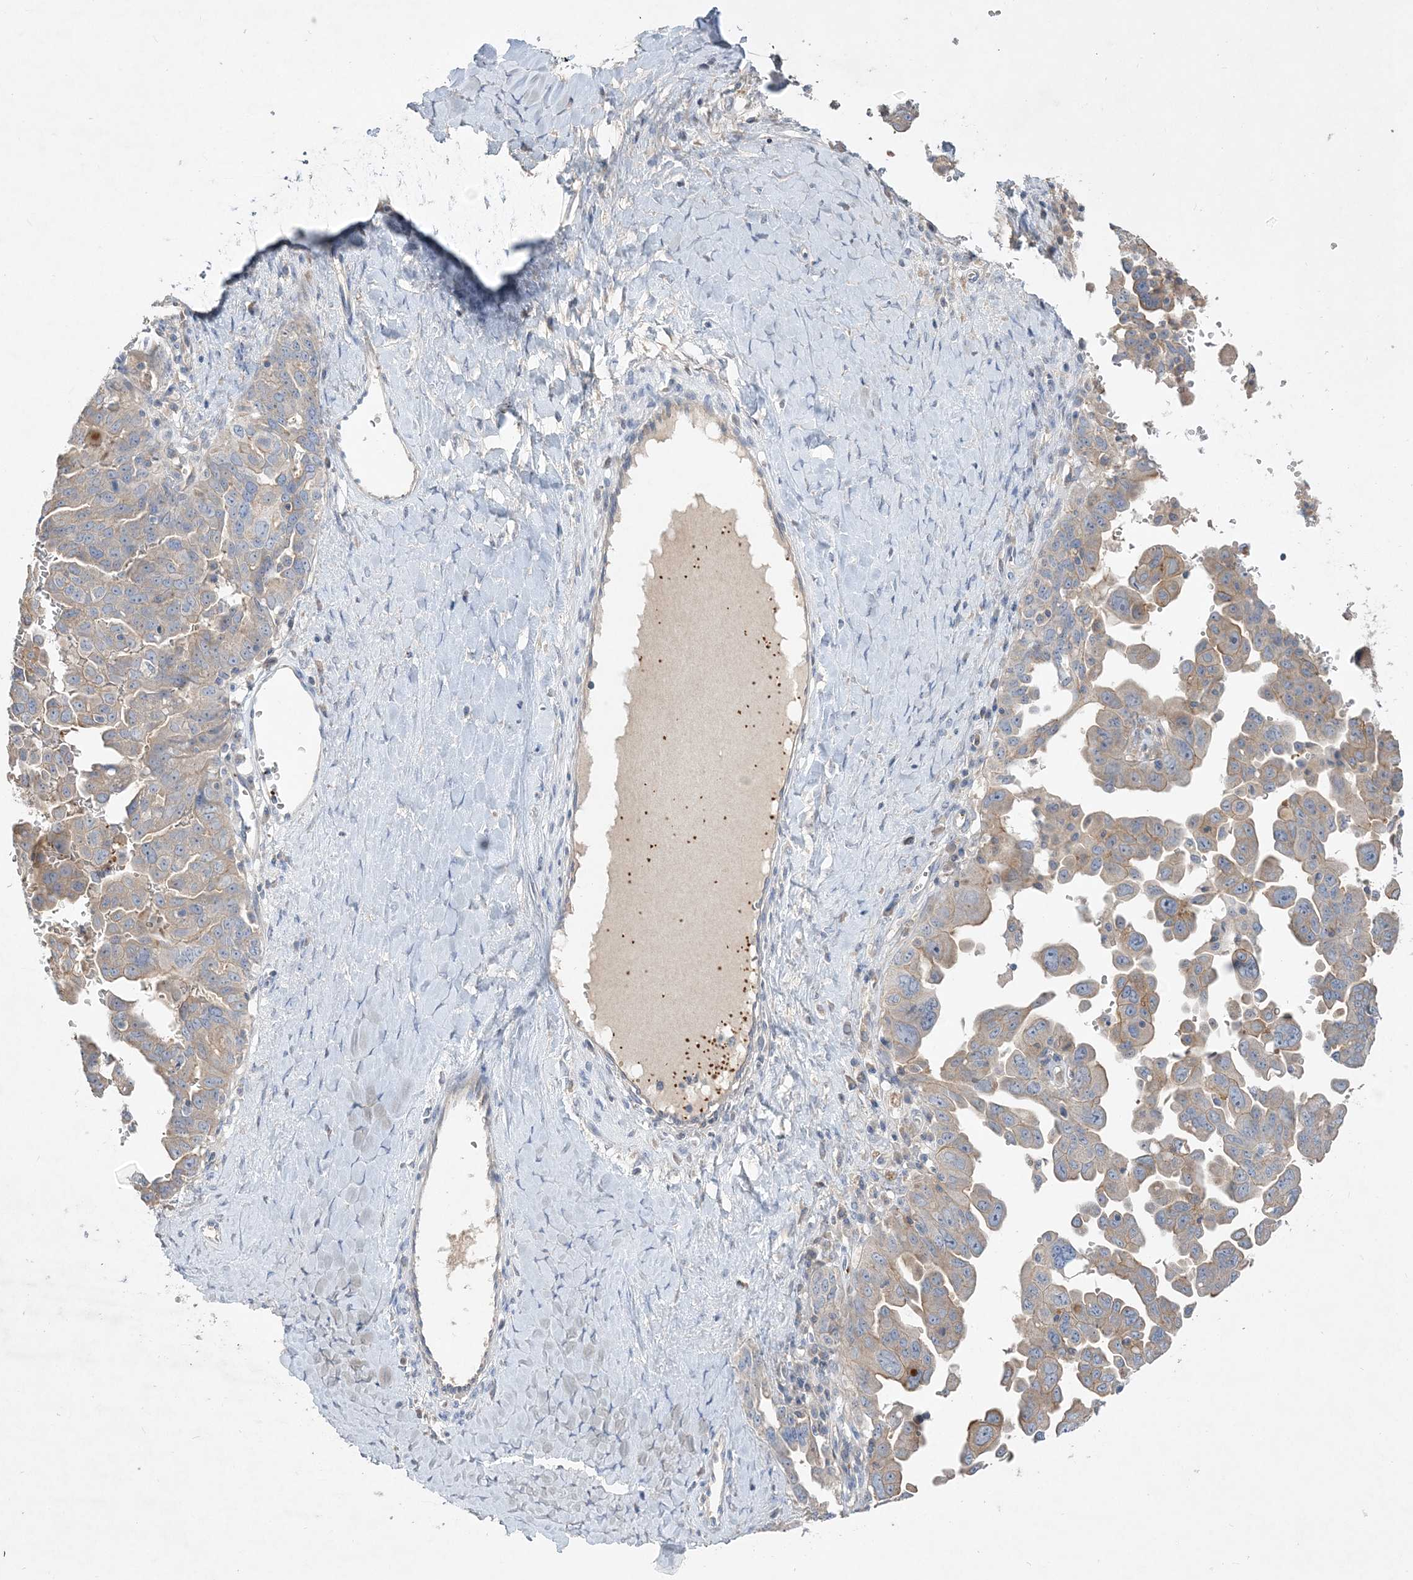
{"staining": {"intensity": "moderate", "quantity": "<25%", "location": "cytoplasmic/membranous"}, "tissue": "ovarian cancer", "cell_type": "Tumor cells", "image_type": "cancer", "snomed": [{"axis": "morphology", "description": "Carcinoma, endometroid"}, {"axis": "topography", "description": "Ovary"}], "caption": "Moderate cytoplasmic/membranous positivity for a protein is appreciated in about <25% of tumor cells of endometroid carcinoma (ovarian) using immunohistochemistry.", "gene": "ADCK2", "patient": {"sex": "female", "age": 62}}